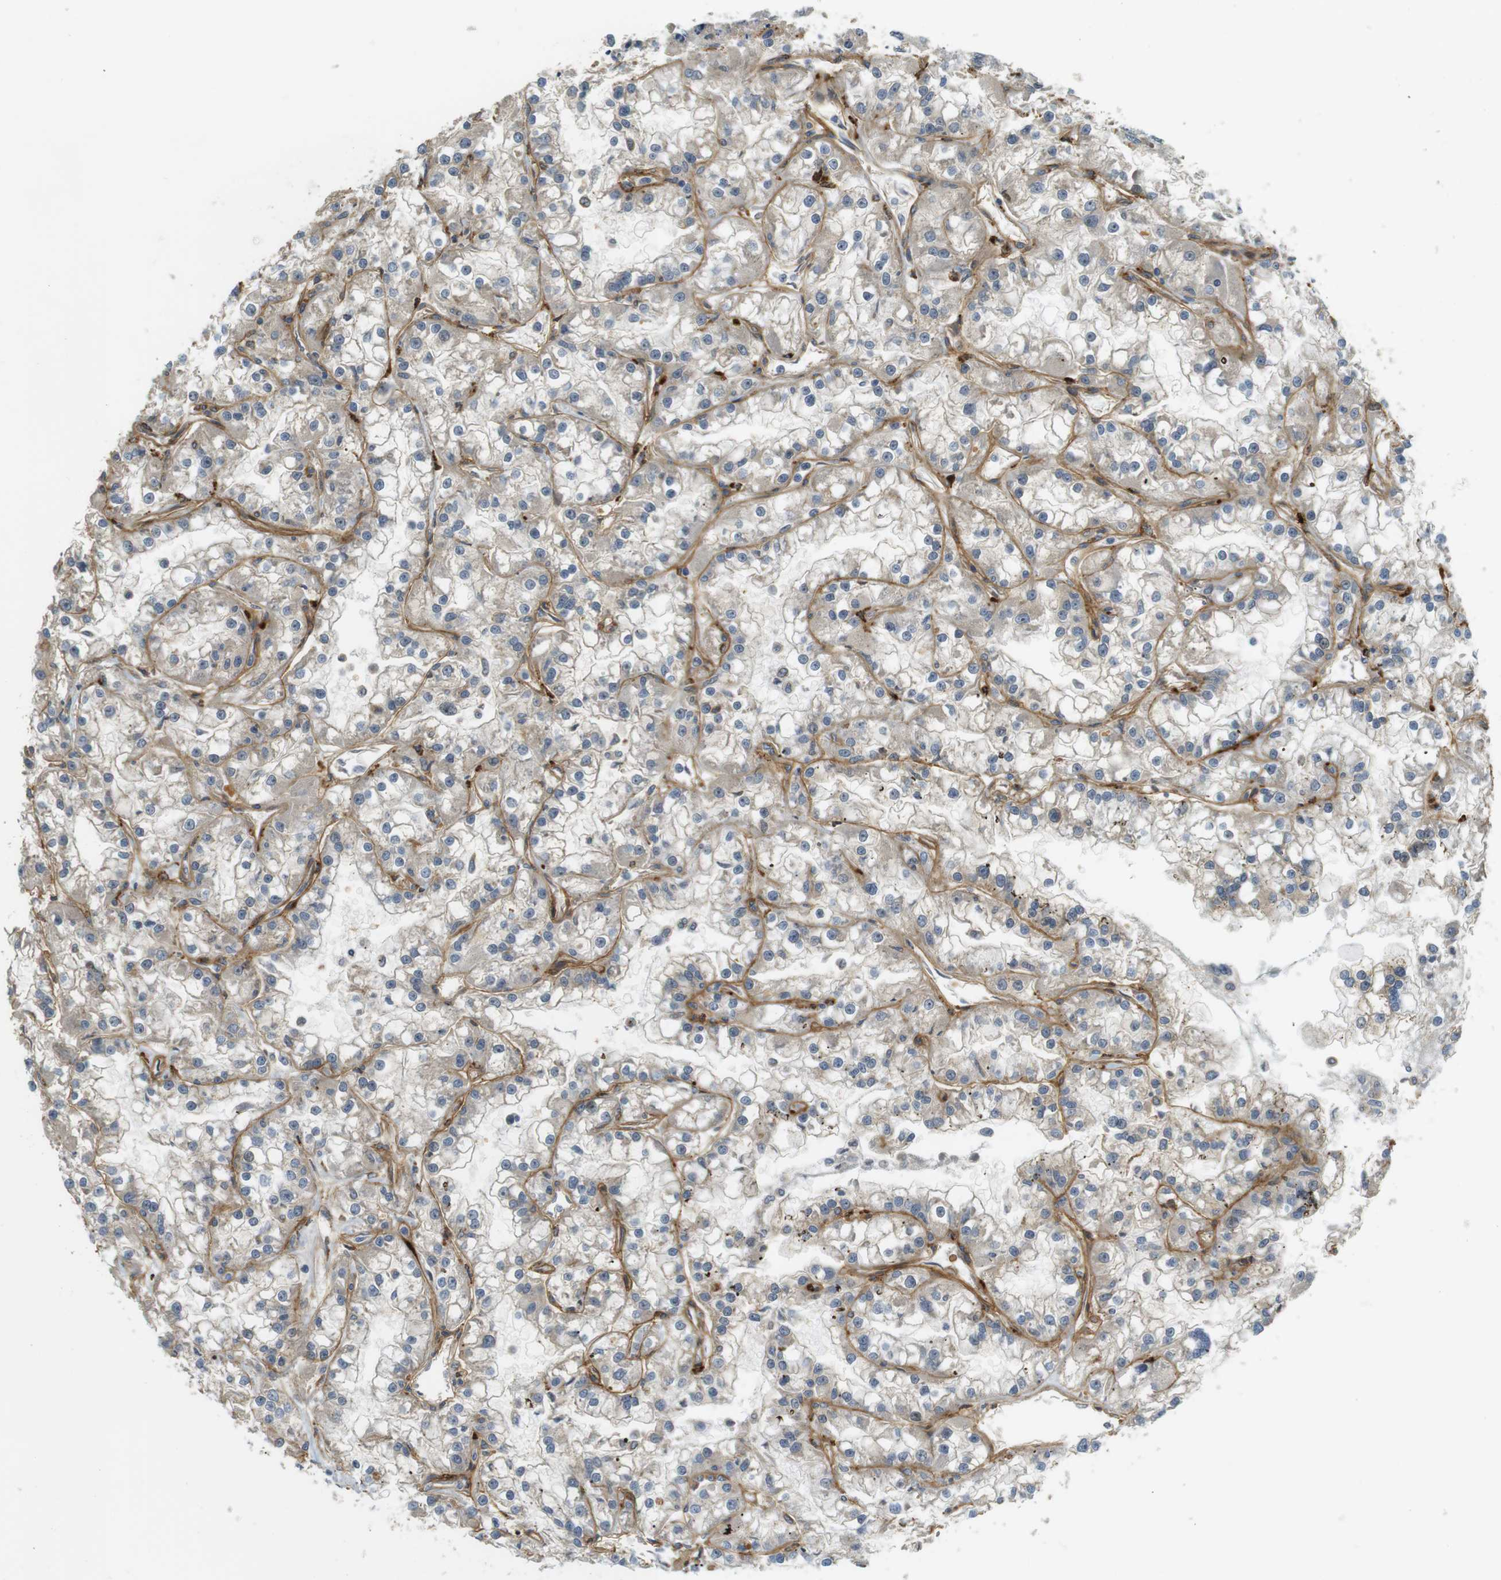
{"staining": {"intensity": "negative", "quantity": "none", "location": "none"}, "tissue": "renal cancer", "cell_type": "Tumor cells", "image_type": "cancer", "snomed": [{"axis": "morphology", "description": "Adenocarcinoma, NOS"}, {"axis": "topography", "description": "Kidney"}], "caption": "High magnification brightfield microscopy of renal cancer (adenocarcinoma) stained with DAB (3,3'-diaminobenzidine) (brown) and counterstained with hematoxylin (blue): tumor cells show no significant expression.", "gene": "TSPAN9", "patient": {"sex": "female", "age": 52}}